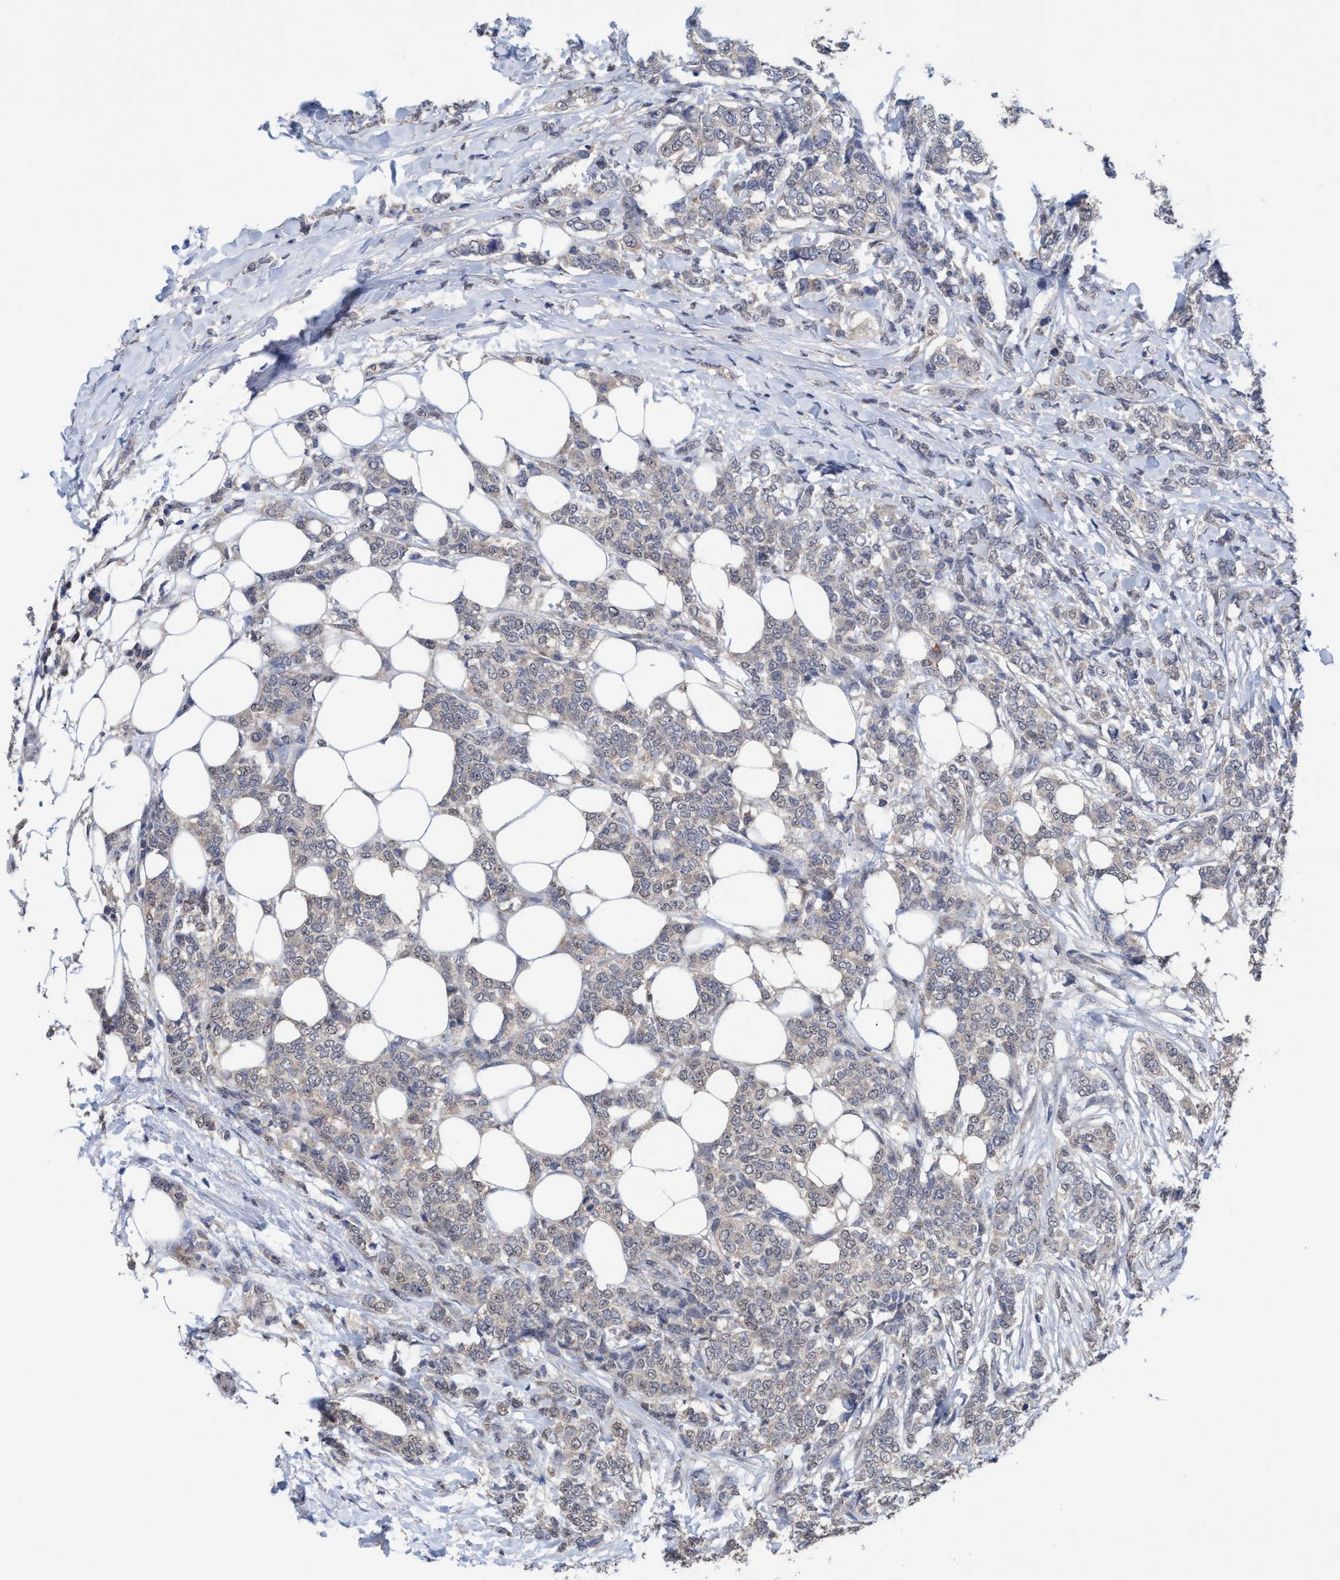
{"staining": {"intensity": "negative", "quantity": "none", "location": "none"}, "tissue": "breast cancer", "cell_type": "Tumor cells", "image_type": "cancer", "snomed": [{"axis": "morphology", "description": "Lobular carcinoma"}, {"axis": "topography", "description": "Skin"}, {"axis": "topography", "description": "Breast"}], "caption": "DAB immunohistochemical staining of breast cancer (lobular carcinoma) displays no significant positivity in tumor cells.", "gene": "GLOD4", "patient": {"sex": "female", "age": 46}}